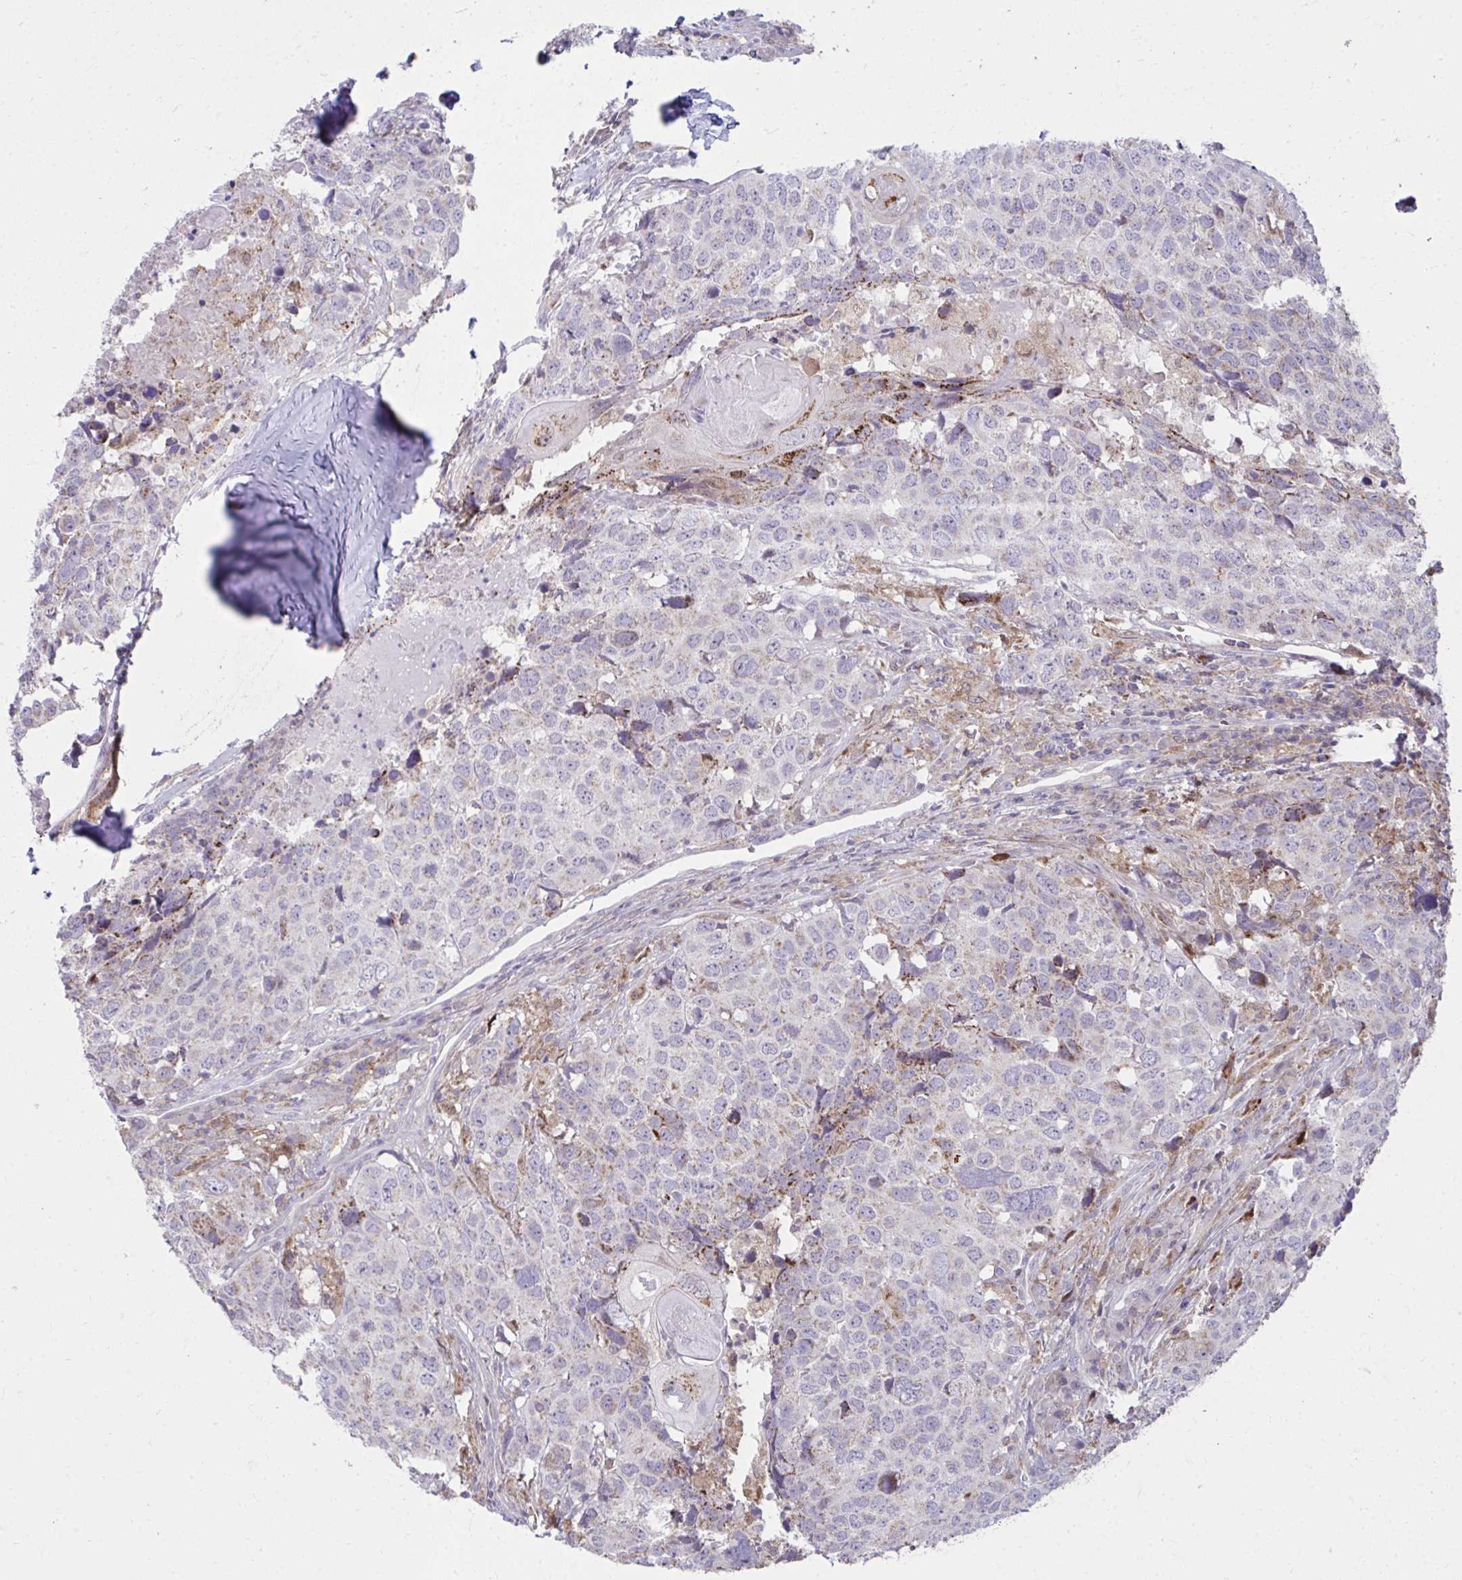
{"staining": {"intensity": "negative", "quantity": "none", "location": "none"}, "tissue": "head and neck cancer", "cell_type": "Tumor cells", "image_type": "cancer", "snomed": [{"axis": "morphology", "description": "Normal tissue, NOS"}, {"axis": "morphology", "description": "Squamous cell carcinoma, NOS"}, {"axis": "topography", "description": "Skeletal muscle"}, {"axis": "topography", "description": "Vascular tissue"}, {"axis": "topography", "description": "Peripheral nerve tissue"}, {"axis": "topography", "description": "Head-Neck"}], "caption": "Squamous cell carcinoma (head and neck) was stained to show a protein in brown. There is no significant staining in tumor cells. (Stains: DAB immunohistochemistry with hematoxylin counter stain, Microscopy: brightfield microscopy at high magnification).", "gene": "C16orf54", "patient": {"sex": "male", "age": 66}}